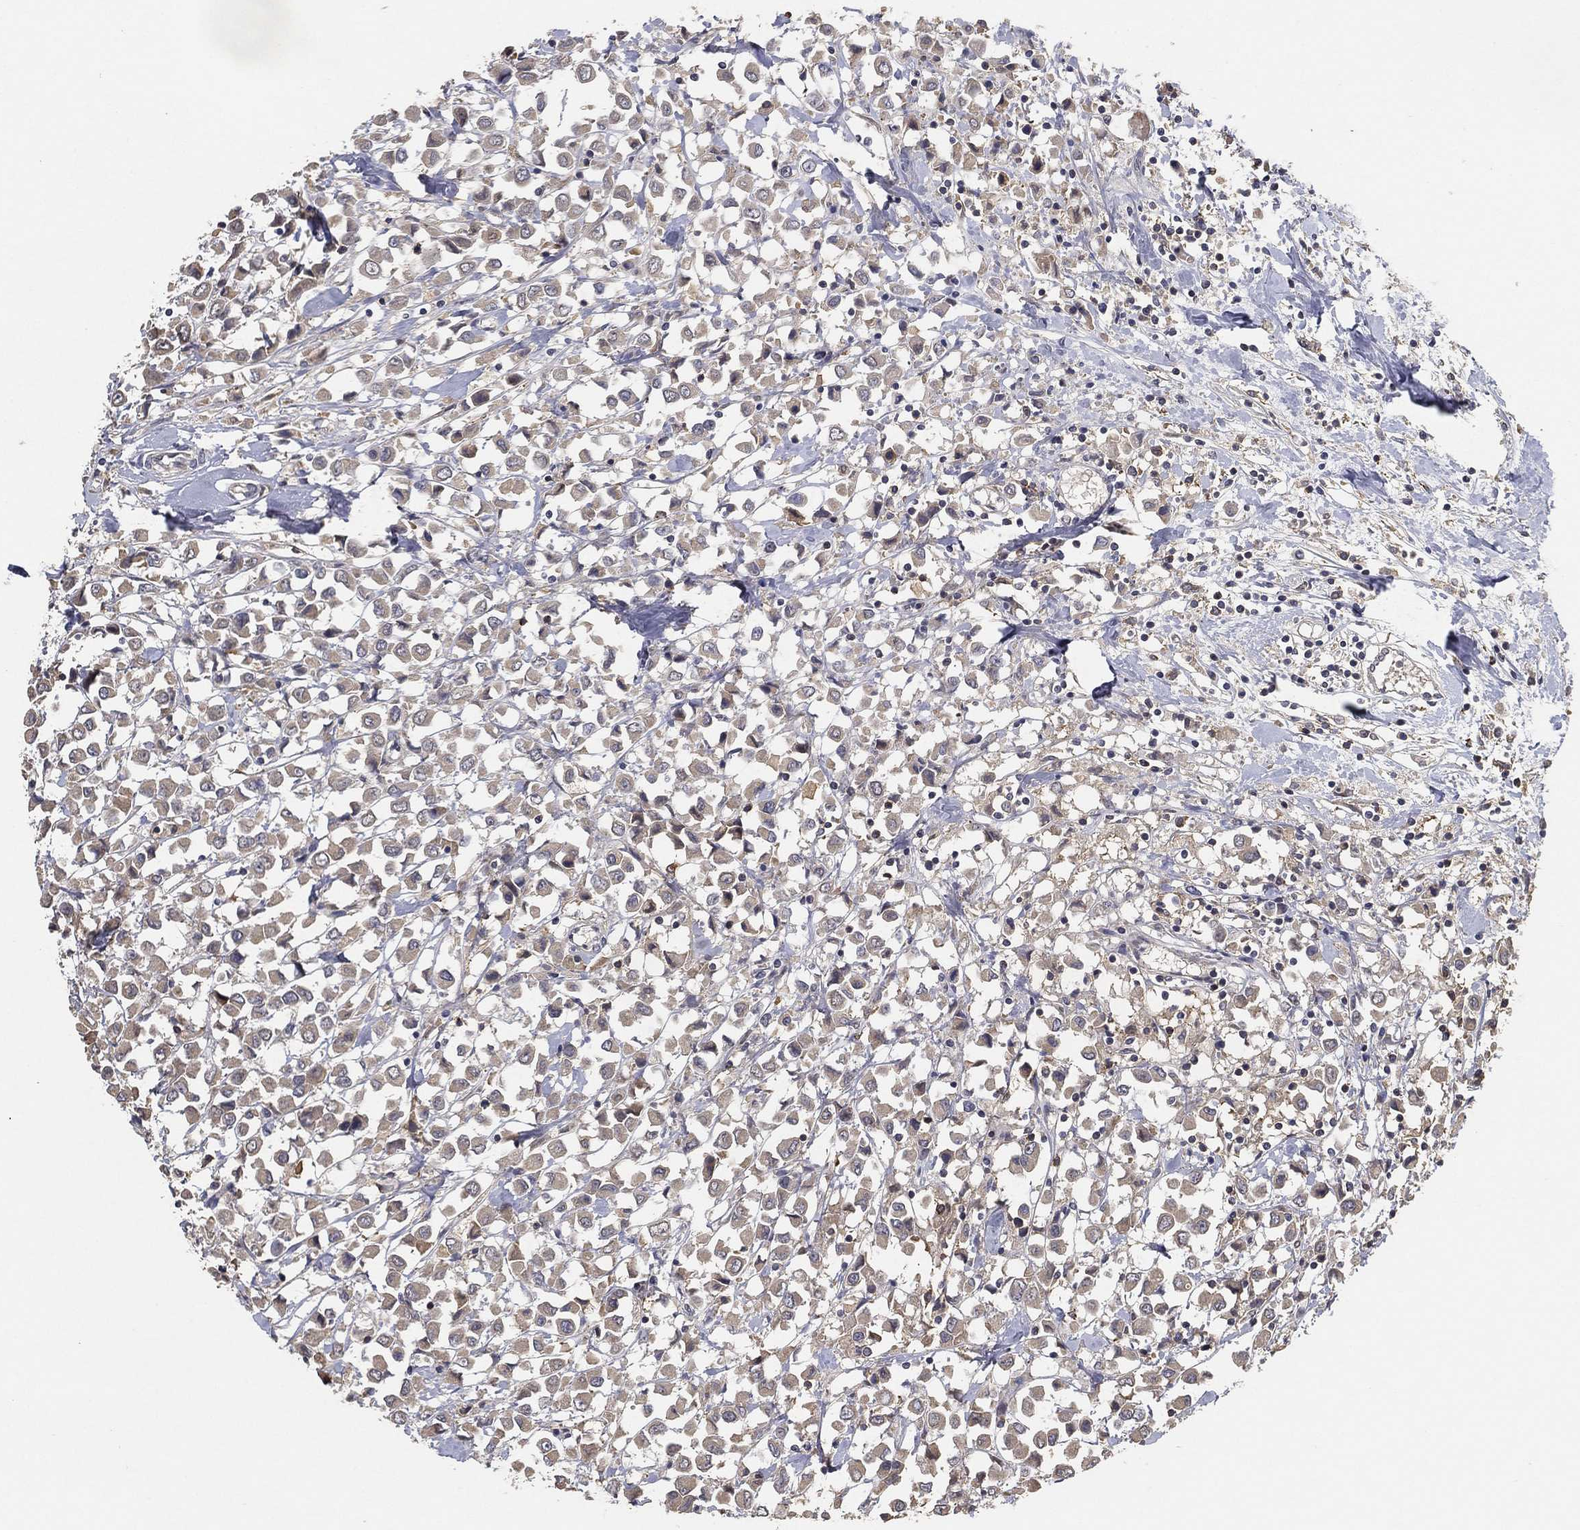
{"staining": {"intensity": "negative", "quantity": "none", "location": "none"}, "tissue": "breast cancer", "cell_type": "Tumor cells", "image_type": "cancer", "snomed": [{"axis": "morphology", "description": "Duct carcinoma"}, {"axis": "topography", "description": "Breast"}], "caption": "Human invasive ductal carcinoma (breast) stained for a protein using immunohistochemistry shows no expression in tumor cells.", "gene": "CFAP251", "patient": {"sex": "female", "age": 61}}